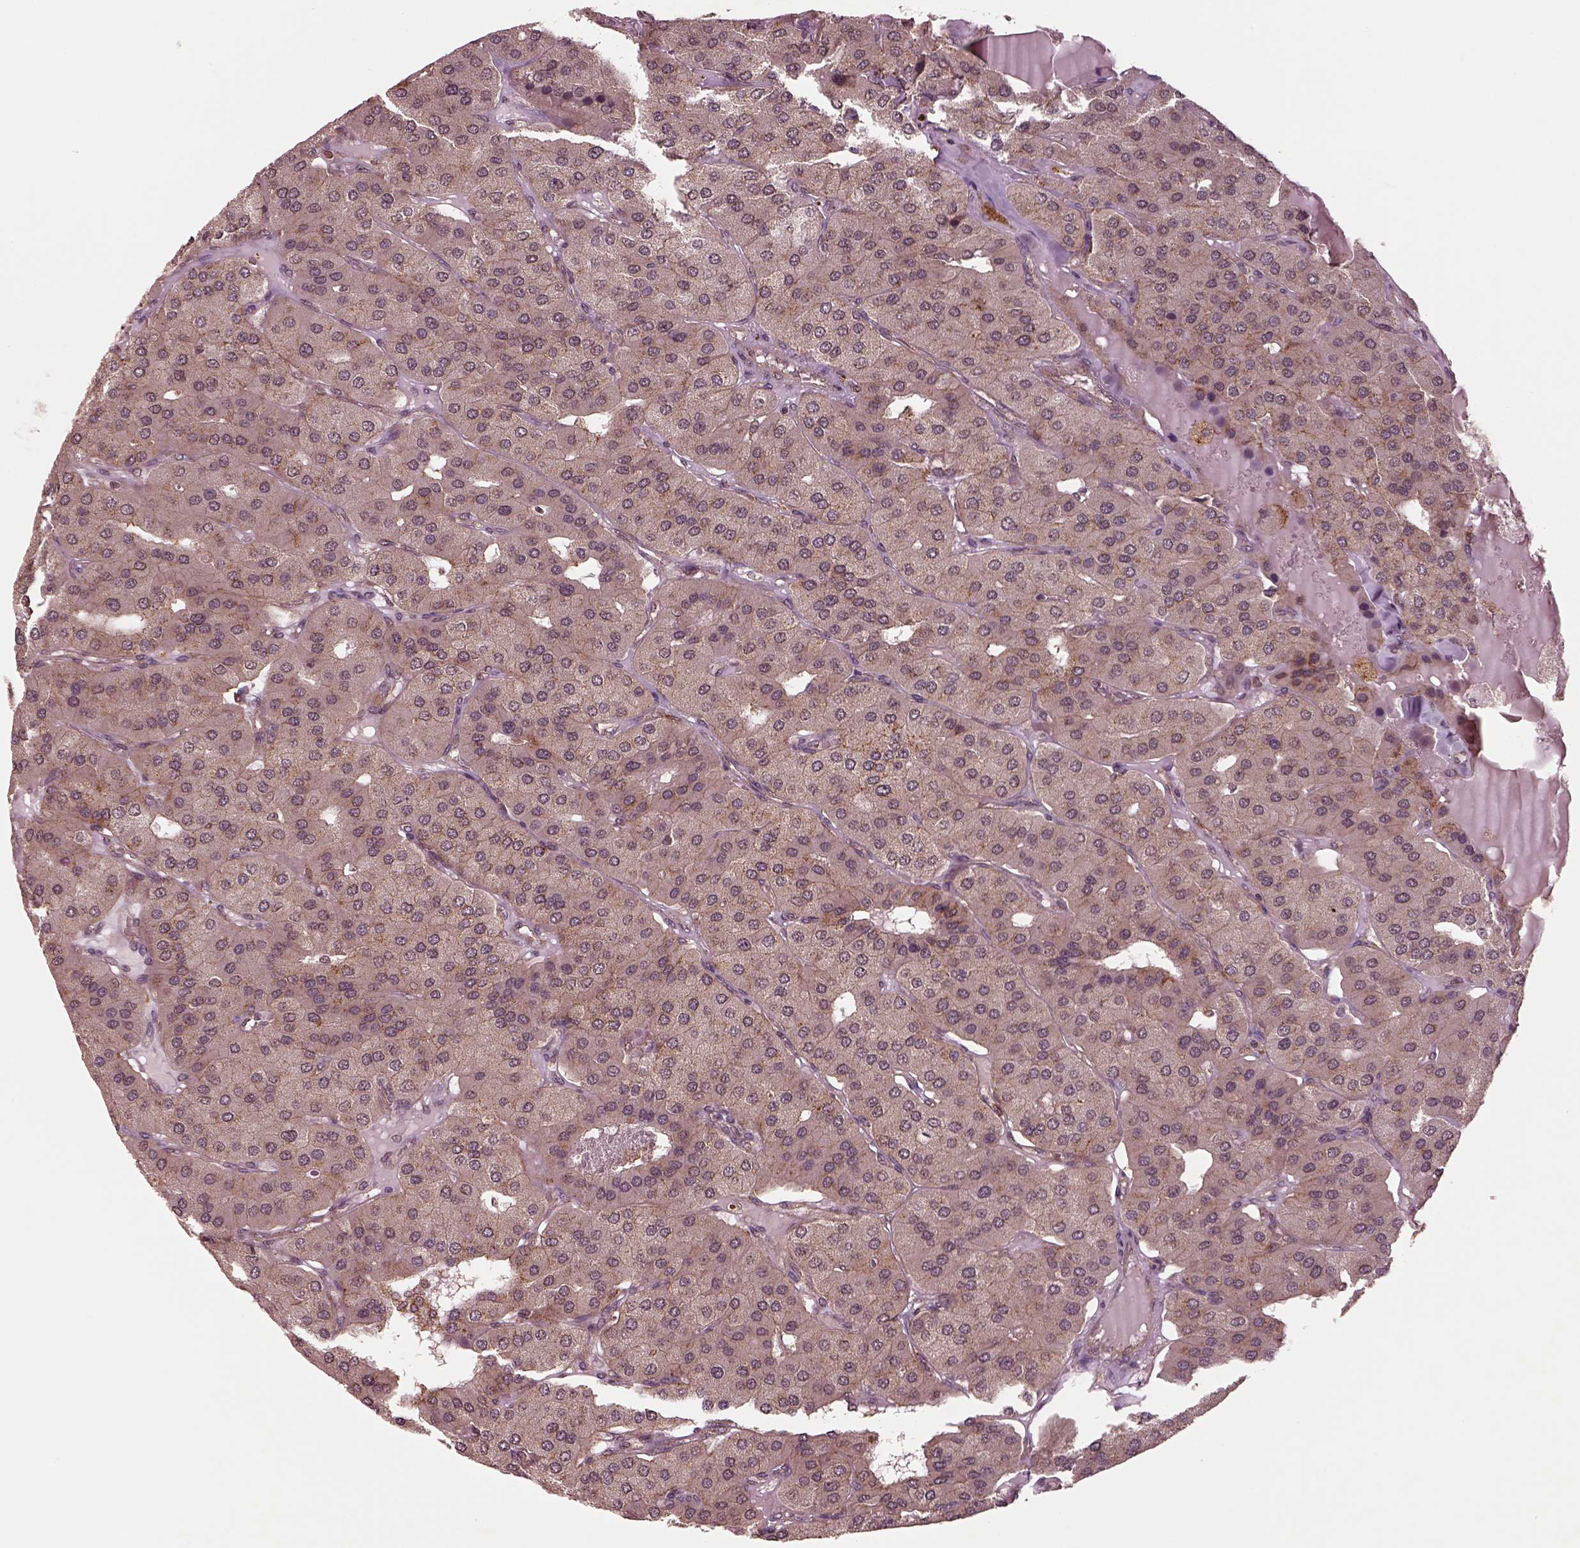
{"staining": {"intensity": "moderate", "quantity": "<25%", "location": "cytoplasmic/membranous"}, "tissue": "parathyroid gland", "cell_type": "Glandular cells", "image_type": "normal", "snomed": [{"axis": "morphology", "description": "Normal tissue, NOS"}, {"axis": "morphology", "description": "Adenoma, NOS"}, {"axis": "topography", "description": "Parathyroid gland"}], "caption": "Protein expression analysis of normal human parathyroid gland reveals moderate cytoplasmic/membranous expression in about <25% of glandular cells. The staining was performed using DAB (3,3'-diaminobenzidine), with brown indicating positive protein expression. Nuclei are stained blue with hematoxylin.", "gene": "WASHC2A", "patient": {"sex": "female", "age": 86}}